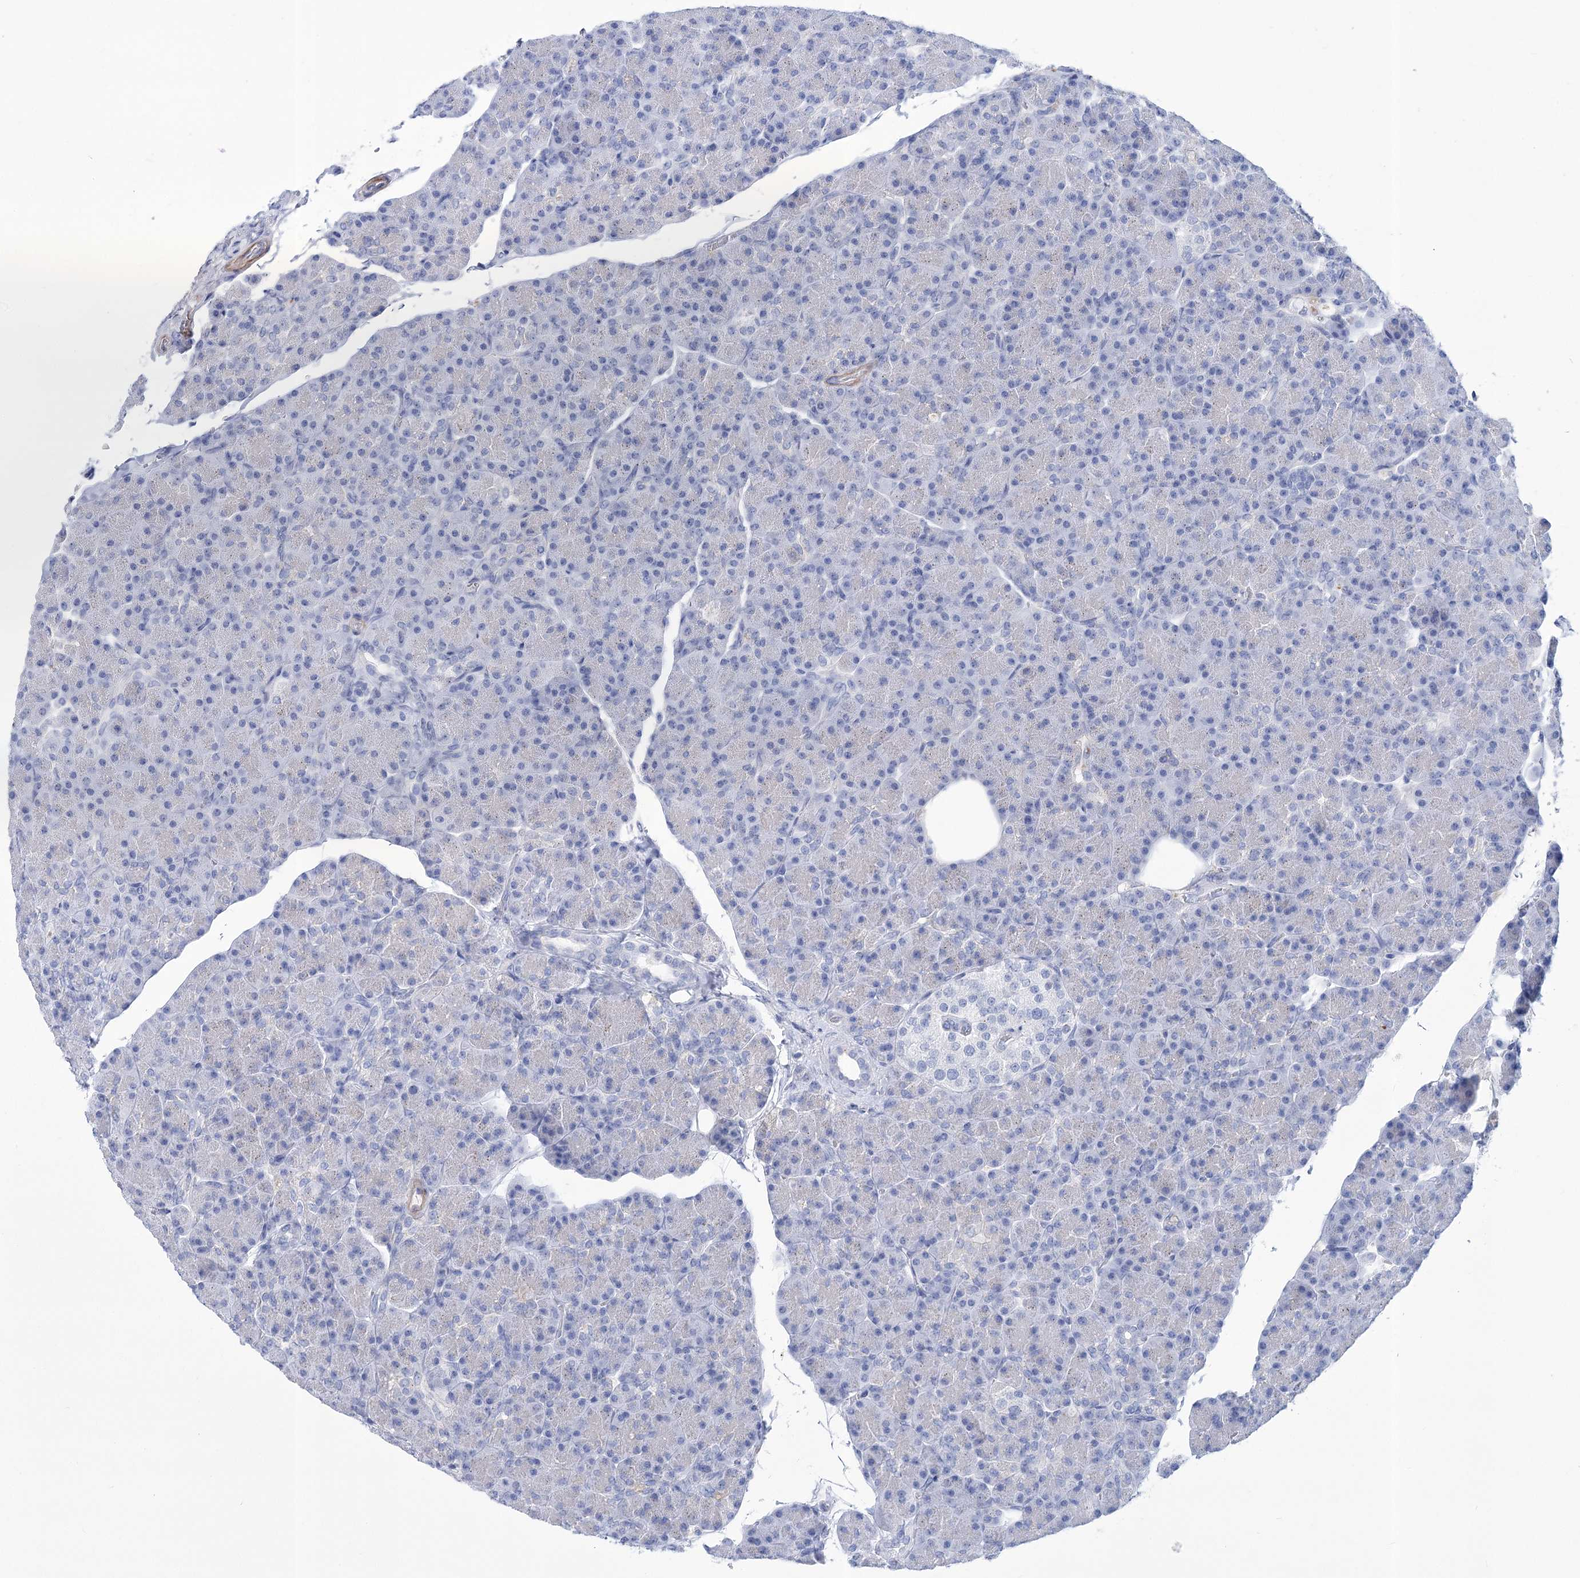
{"staining": {"intensity": "negative", "quantity": "none", "location": "none"}, "tissue": "pancreas", "cell_type": "Exocrine glandular cells", "image_type": "normal", "snomed": [{"axis": "morphology", "description": "Normal tissue, NOS"}, {"axis": "topography", "description": "Pancreas"}], "caption": "DAB (3,3'-diaminobenzidine) immunohistochemical staining of unremarkable human pancreas shows no significant expression in exocrine glandular cells. (Brightfield microscopy of DAB immunohistochemistry at high magnification).", "gene": "PCDHA1", "patient": {"sex": "female", "age": 43}}